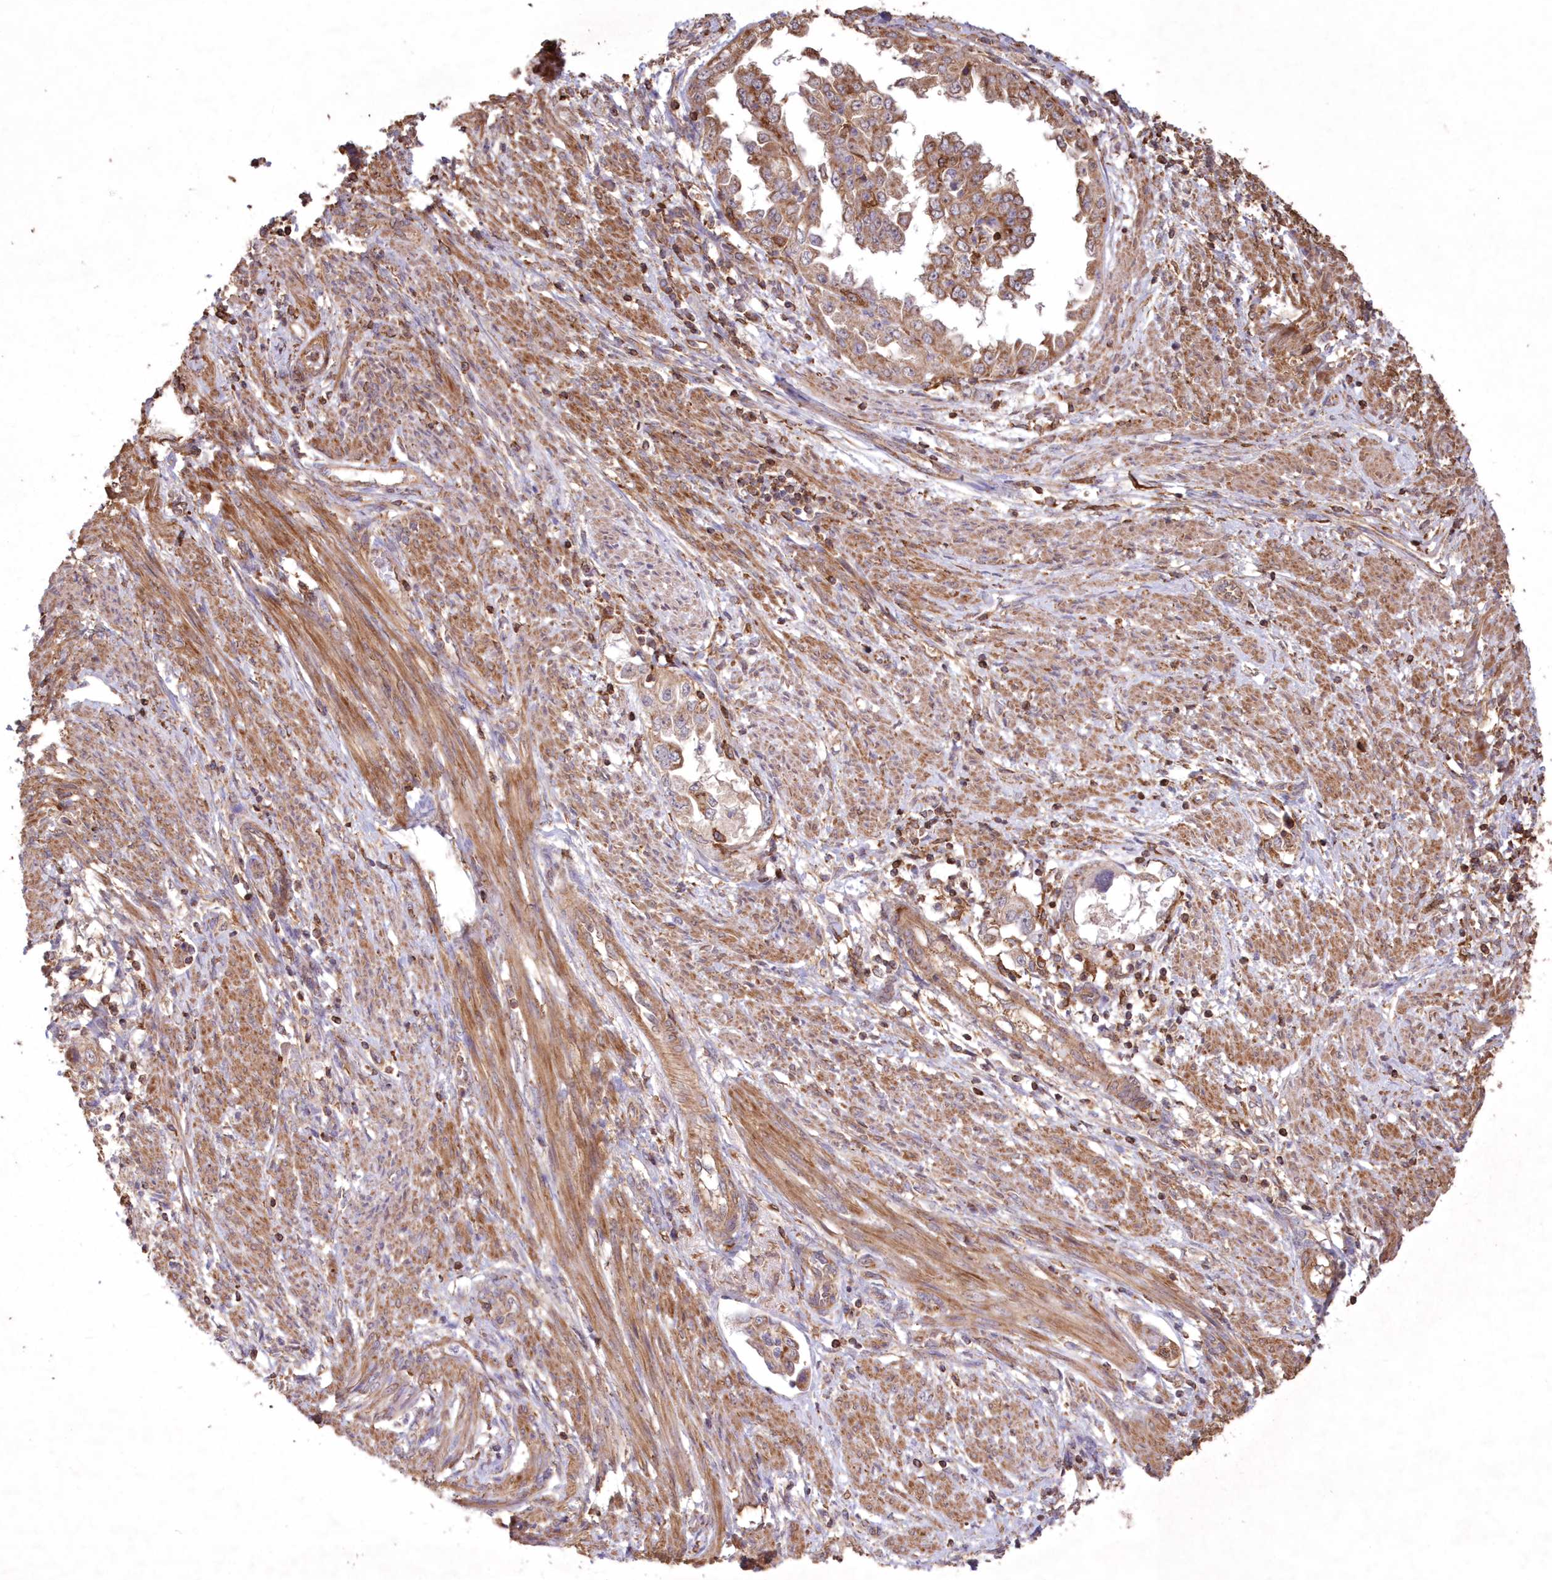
{"staining": {"intensity": "moderate", "quantity": ">75%", "location": "cytoplasmic/membranous"}, "tissue": "endometrial cancer", "cell_type": "Tumor cells", "image_type": "cancer", "snomed": [{"axis": "morphology", "description": "Adenocarcinoma, NOS"}, {"axis": "topography", "description": "Endometrium"}], "caption": "Immunohistochemistry (DAB (3,3'-diaminobenzidine)) staining of adenocarcinoma (endometrial) demonstrates moderate cytoplasmic/membranous protein expression in about >75% of tumor cells.", "gene": "TMEM139", "patient": {"sex": "female", "age": 85}}